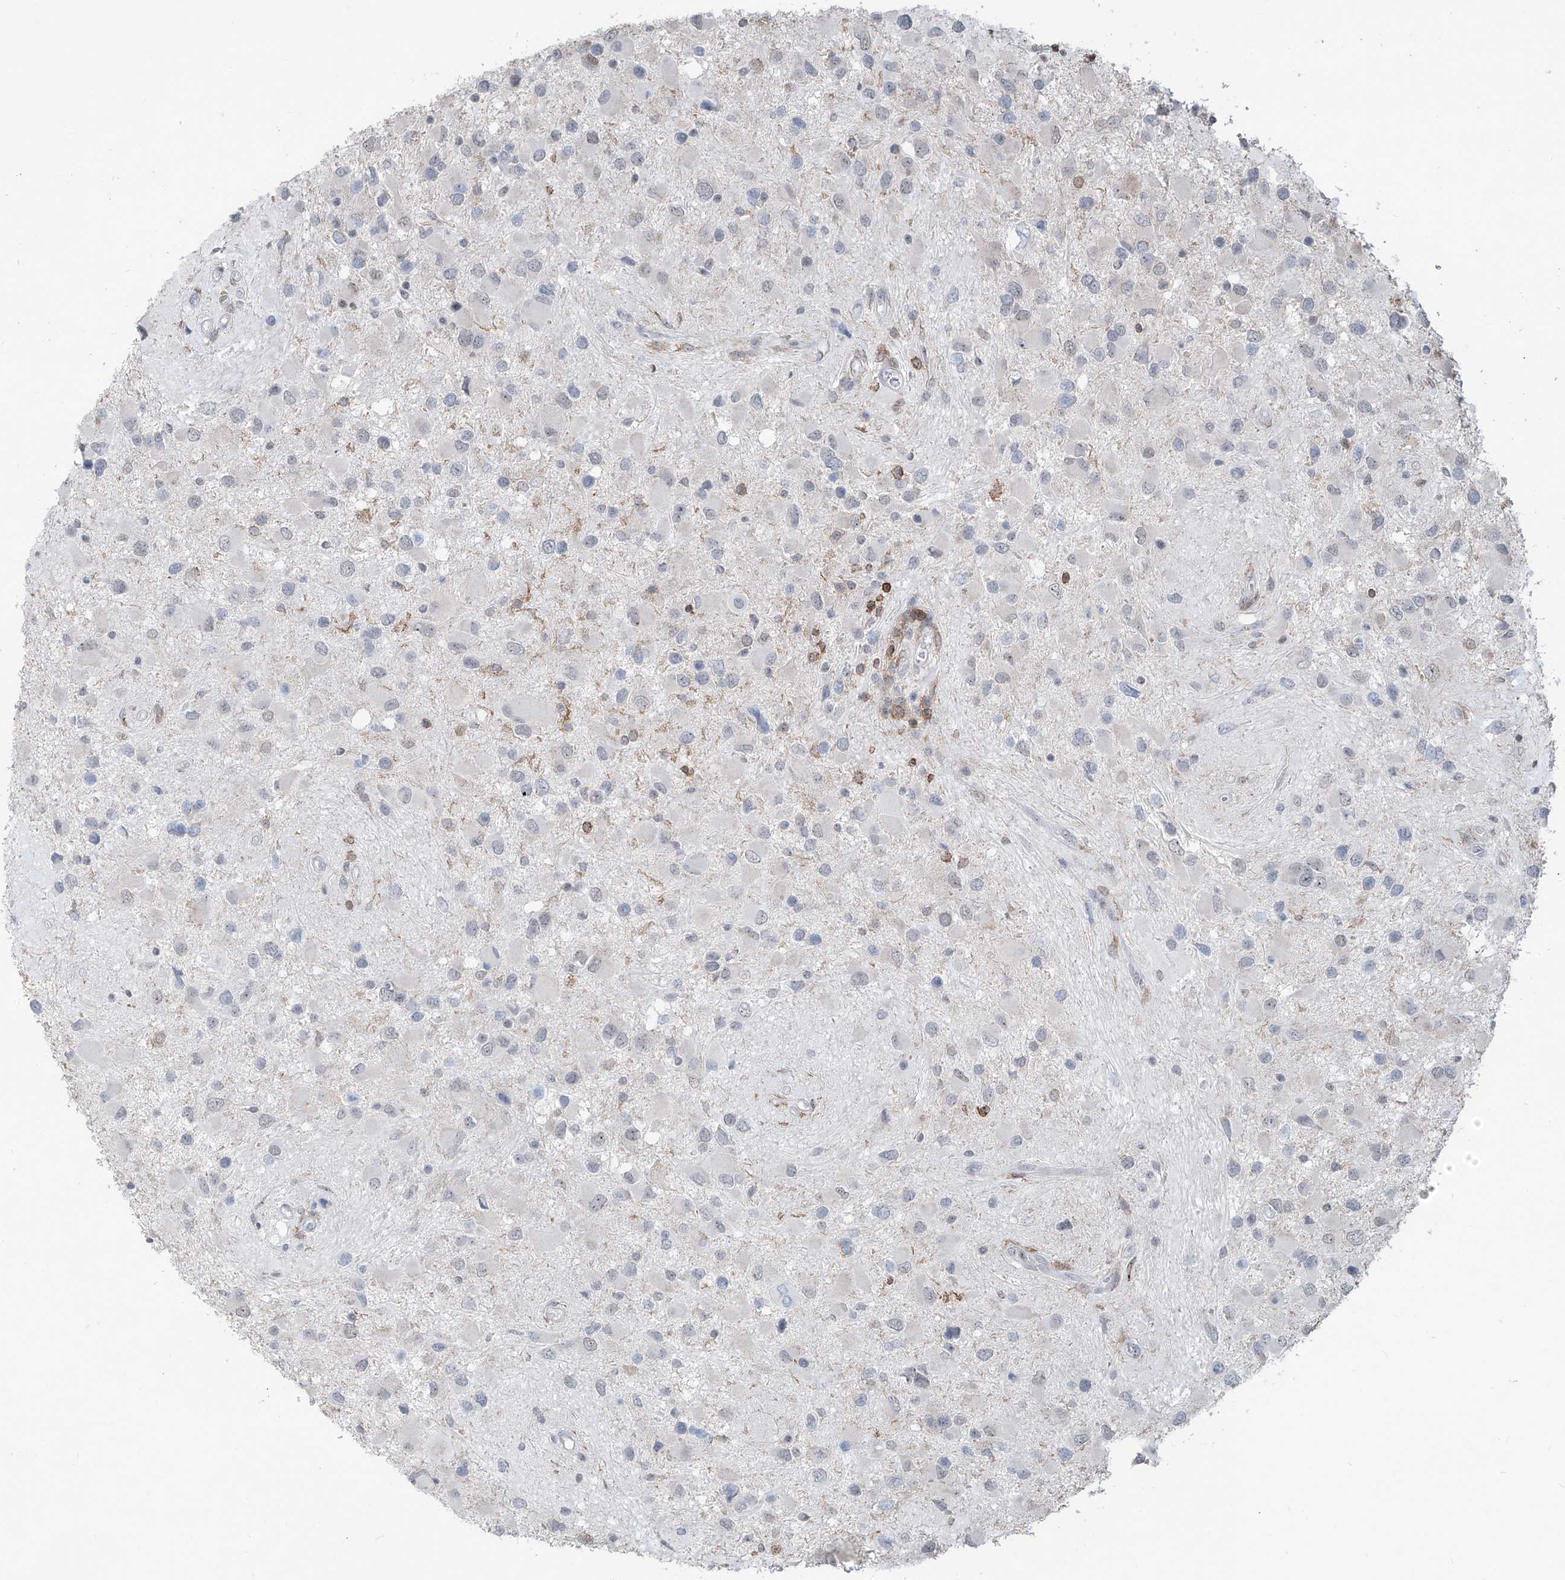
{"staining": {"intensity": "negative", "quantity": "none", "location": "none"}, "tissue": "glioma", "cell_type": "Tumor cells", "image_type": "cancer", "snomed": [{"axis": "morphology", "description": "Glioma, malignant, High grade"}, {"axis": "topography", "description": "Brain"}], "caption": "Histopathology image shows no significant protein expression in tumor cells of glioma. Brightfield microscopy of IHC stained with DAB (brown) and hematoxylin (blue), captured at high magnification.", "gene": "ZBTB48", "patient": {"sex": "male", "age": 53}}